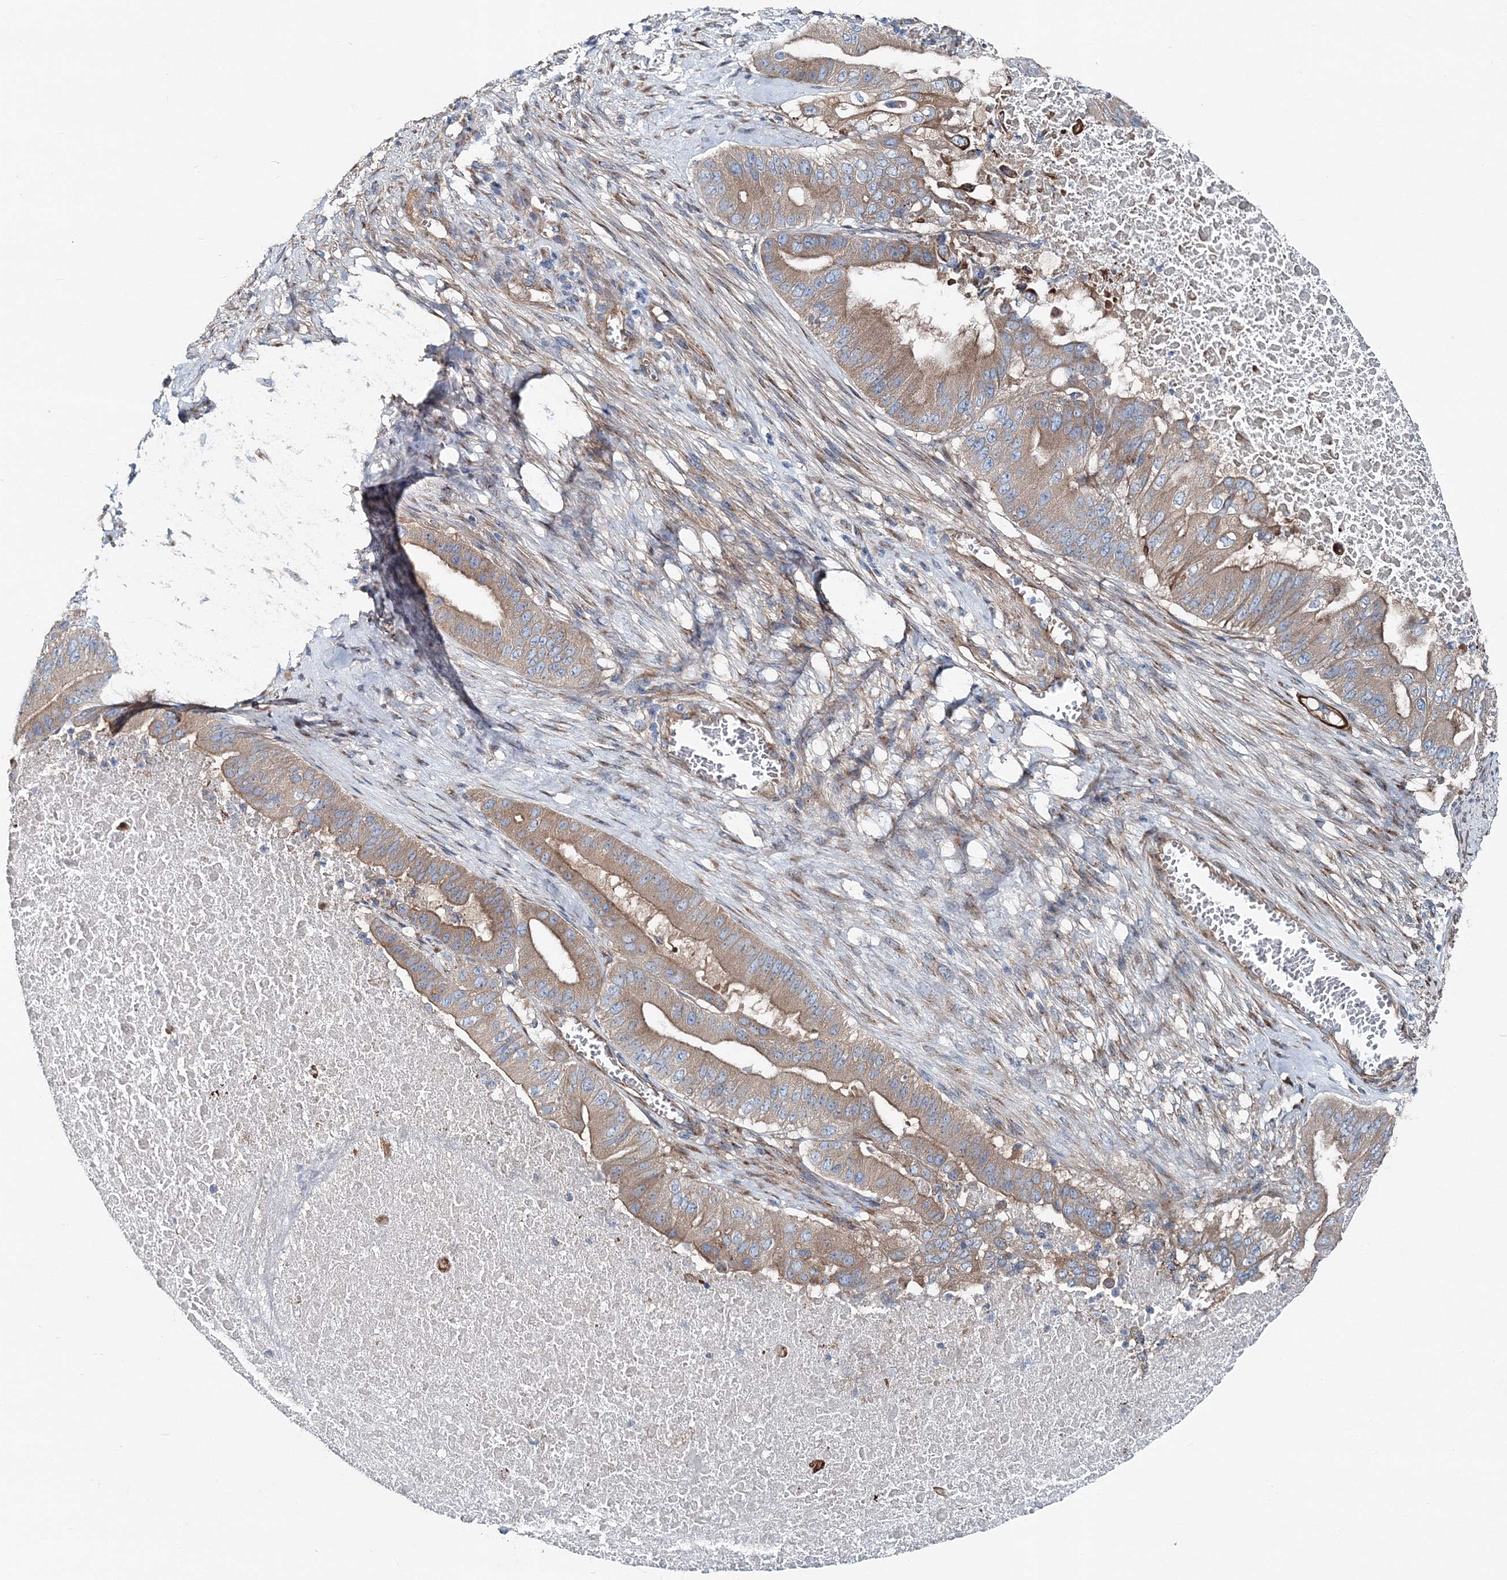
{"staining": {"intensity": "moderate", "quantity": ">75%", "location": "cytoplasmic/membranous"}, "tissue": "pancreatic cancer", "cell_type": "Tumor cells", "image_type": "cancer", "snomed": [{"axis": "morphology", "description": "Adenocarcinoma, NOS"}, {"axis": "topography", "description": "Pancreas"}], "caption": "High-magnification brightfield microscopy of pancreatic cancer stained with DAB (3,3'-diaminobenzidine) (brown) and counterstained with hematoxylin (blue). tumor cells exhibit moderate cytoplasmic/membranous staining is seen in about>75% of cells. (Stains: DAB in brown, nuclei in blue, Microscopy: brightfield microscopy at high magnification).", "gene": "MPHOSPH9", "patient": {"sex": "female", "age": 77}}